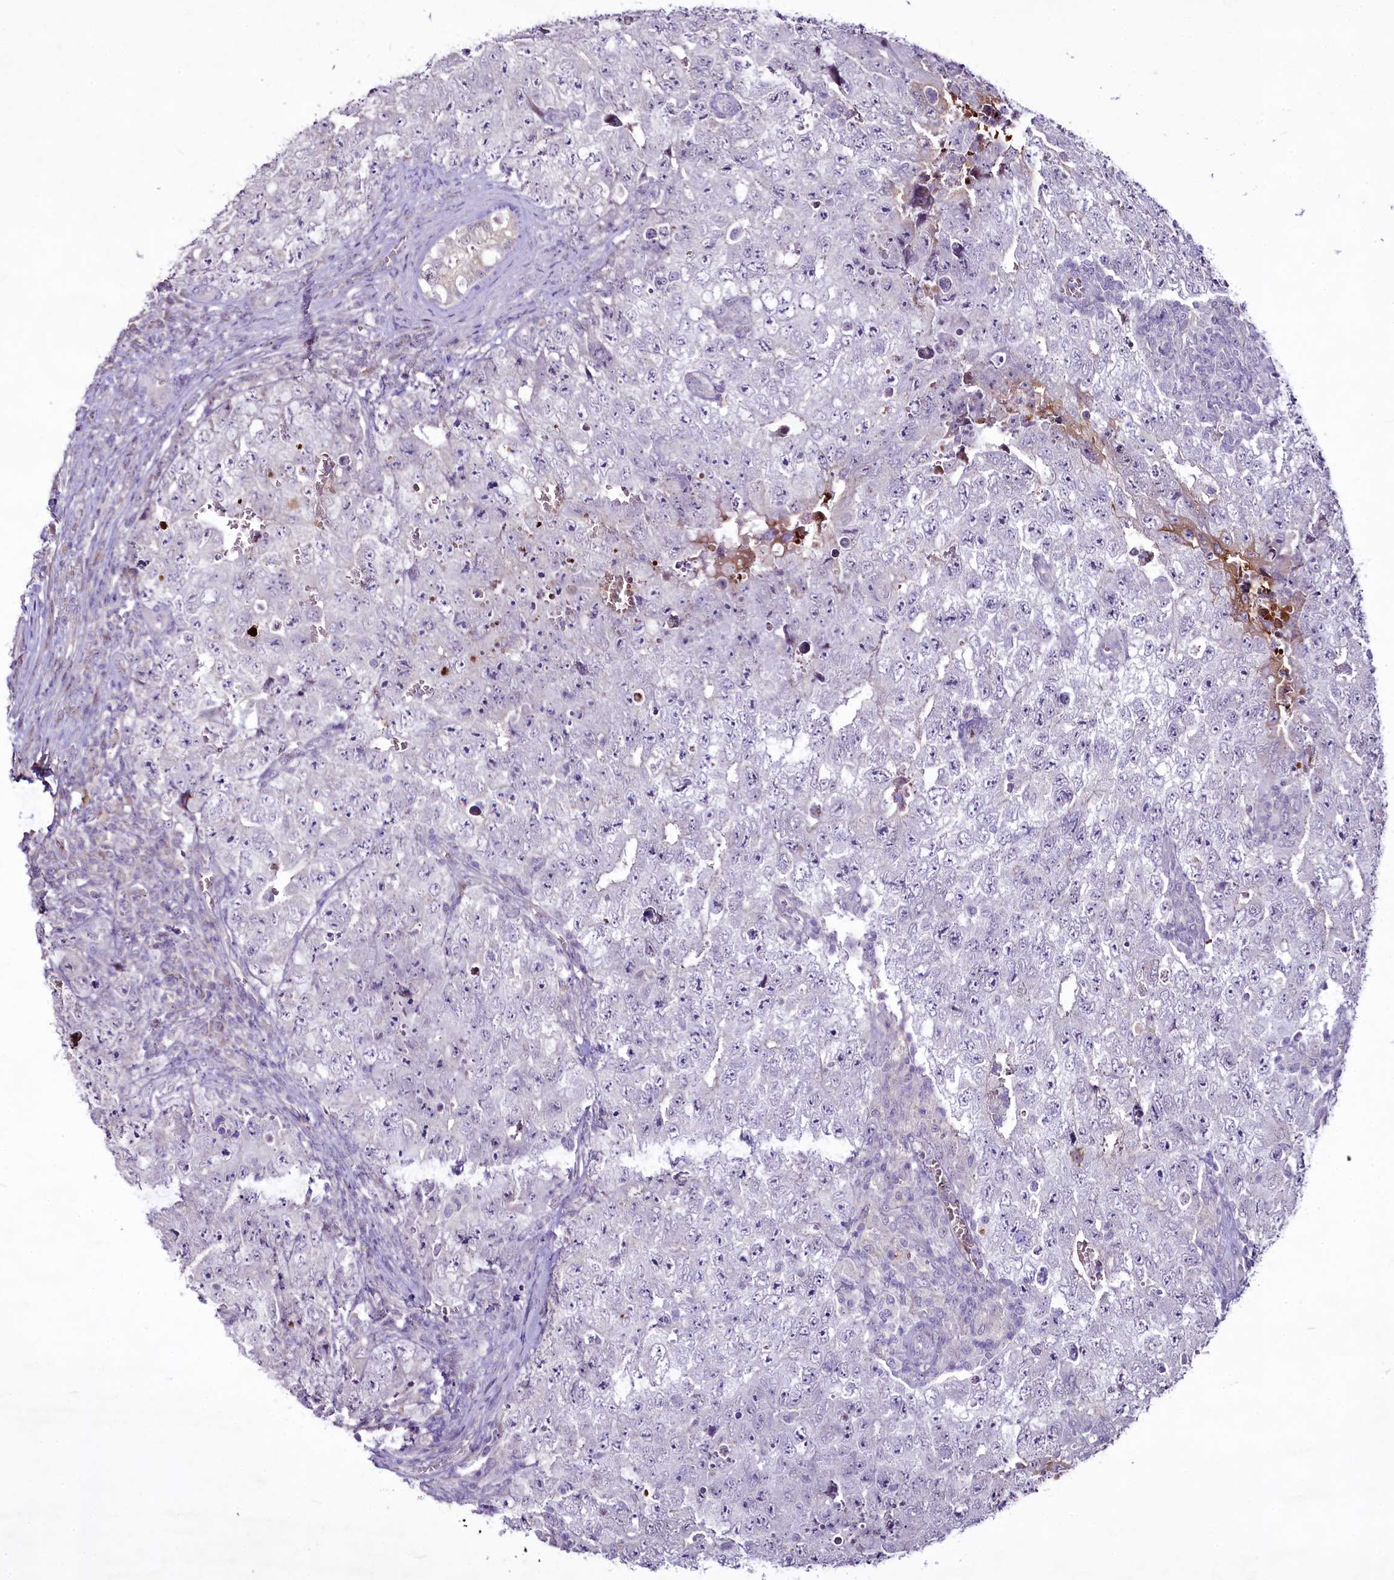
{"staining": {"intensity": "negative", "quantity": "none", "location": "none"}, "tissue": "testis cancer", "cell_type": "Tumor cells", "image_type": "cancer", "snomed": [{"axis": "morphology", "description": "Carcinoma, Embryonal, NOS"}, {"axis": "topography", "description": "Testis"}], "caption": "DAB (3,3'-diaminobenzidine) immunohistochemical staining of embryonal carcinoma (testis) exhibits no significant expression in tumor cells.", "gene": "SUSD3", "patient": {"sex": "male", "age": 17}}